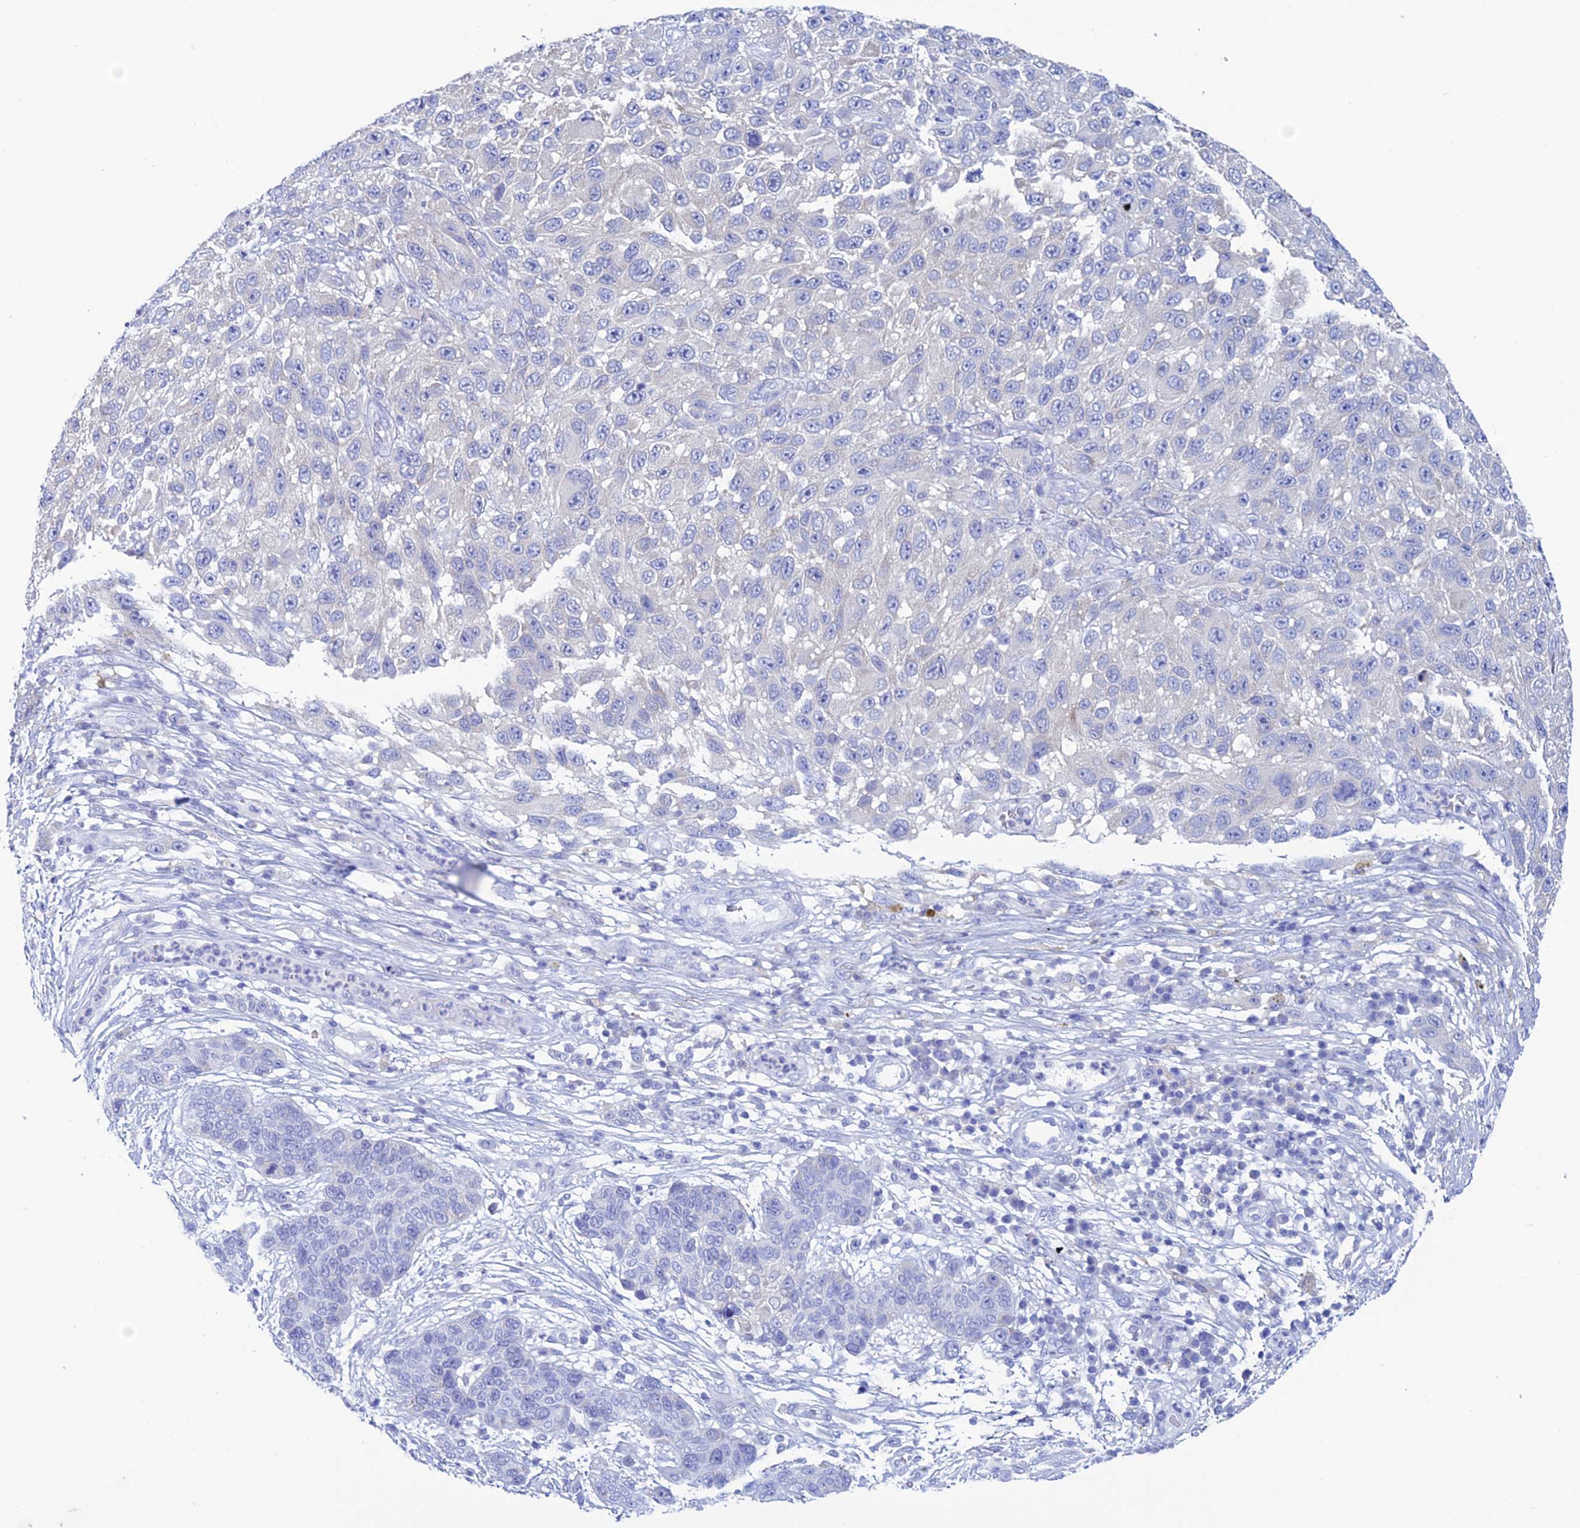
{"staining": {"intensity": "negative", "quantity": "none", "location": "none"}, "tissue": "melanoma", "cell_type": "Tumor cells", "image_type": "cancer", "snomed": [{"axis": "morphology", "description": "Malignant melanoma, NOS"}, {"axis": "topography", "description": "Skin"}], "caption": "An image of human malignant melanoma is negative for staining in tumor cells.", "gene": "KCNK17", "patient": {"sex": "female", "age": 96}}